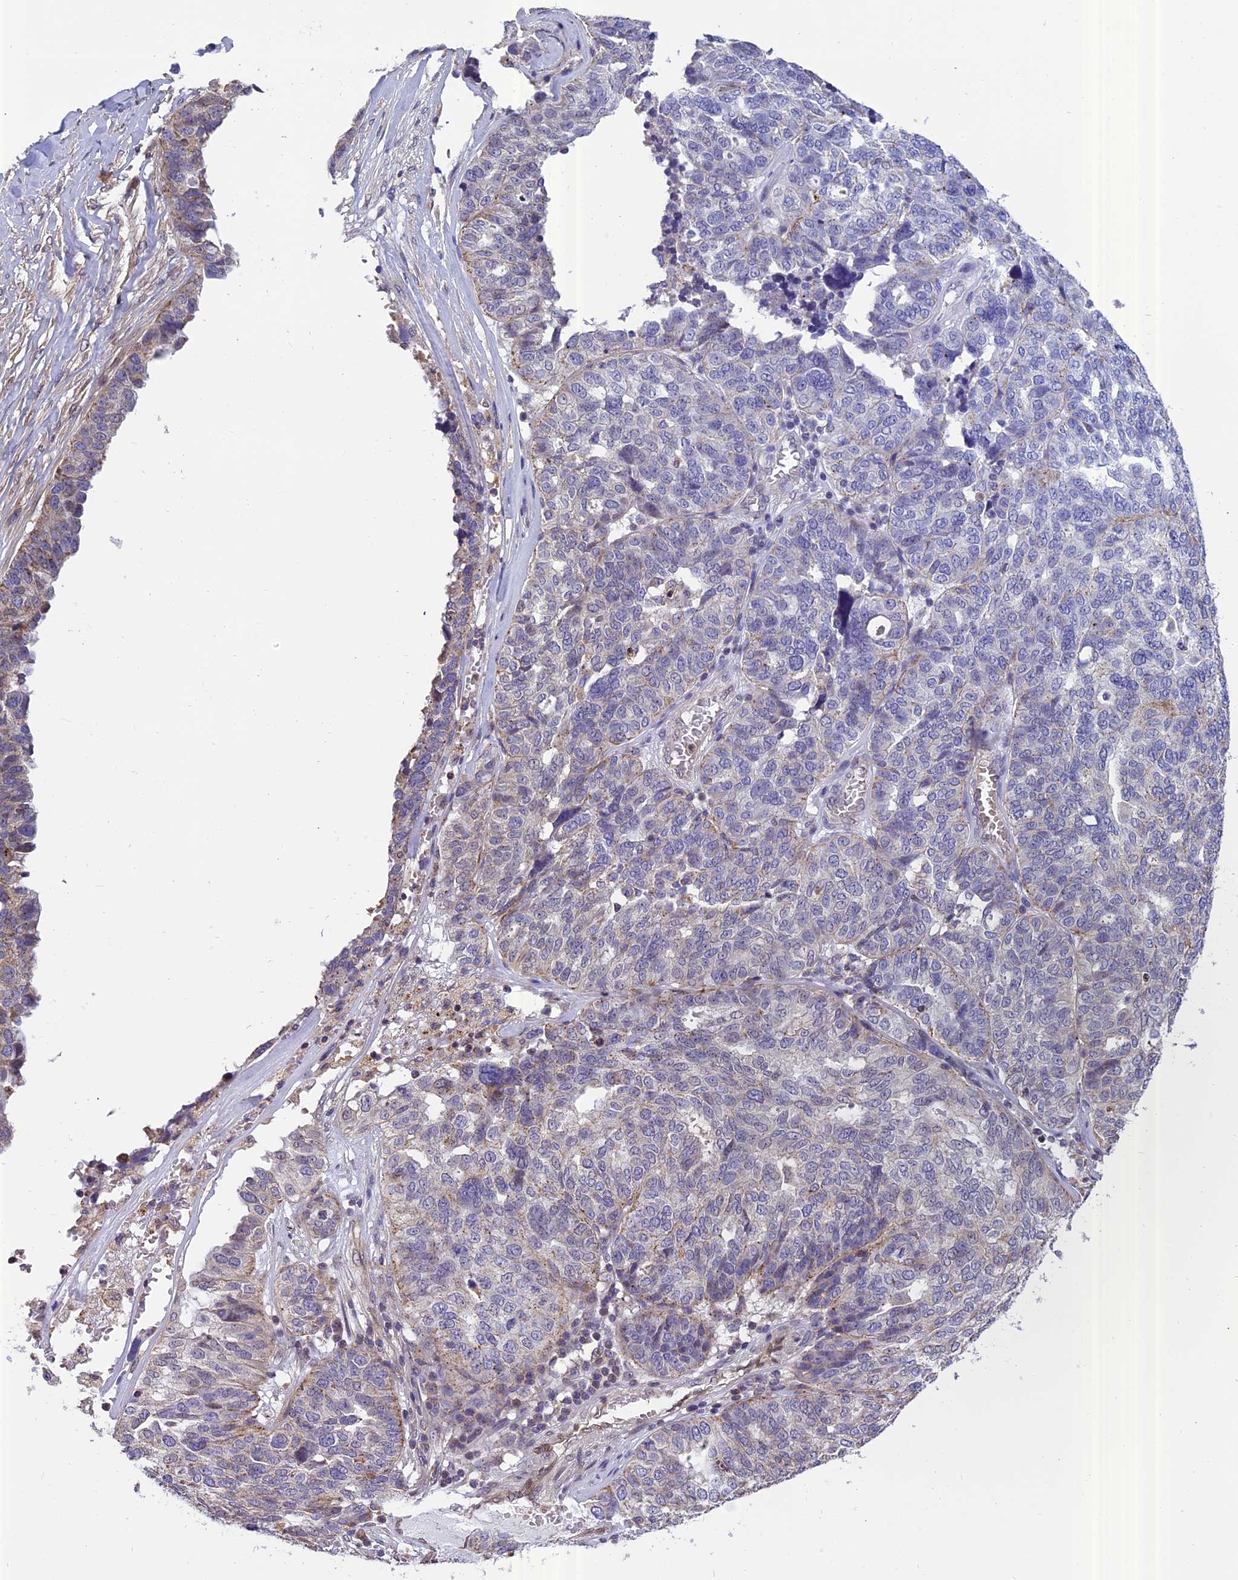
{"staining": {"intensity": "moderate", "quantity": "<25%", "location": "cytoplasmic/membranous"}, "tissue": "ovarian cancer", "cell_type": "Tumor cells", "image_type": "cancer", "snomed": [{"axis": "morphology", "description": "Cystadenocarcinoma, serous, NOS"}, {"axis": "topography", "description": "Ovary"}], "caption": "Immunohistochemistry photomicrograph of neoplastic tissue: human serous cystadenocarcinoma (ovarian) stained using IHC shows low levels of moderate protein expression localized specifically in the cytoplasmic/membranous of tumor cells, appearing as a cytoplasmic/membranous brown color.", "gene": "CHMP2A", "patient": {"sex": "female", "age": 59}}